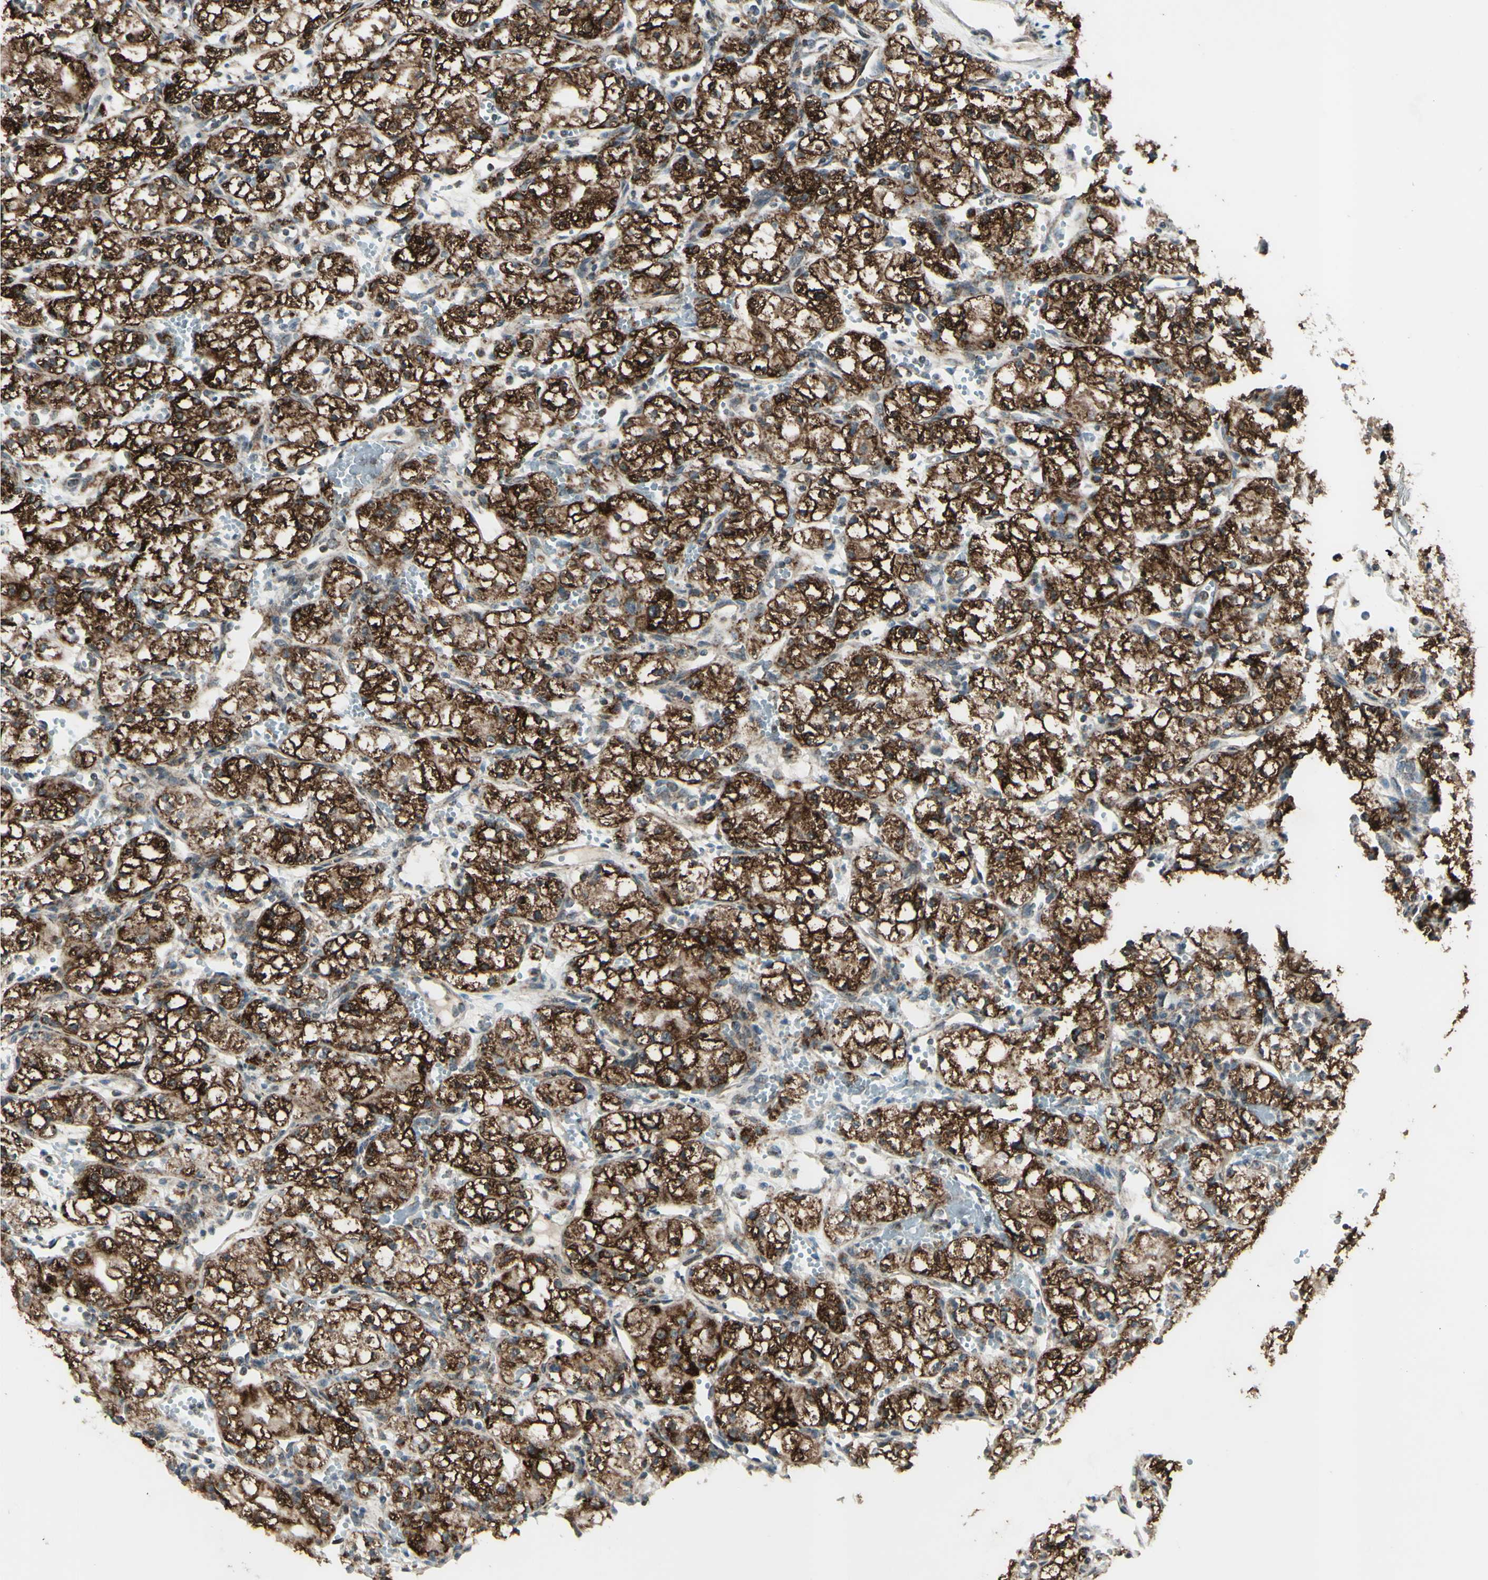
{"staining": {"intensity": "strong", "quantity": ">75%", "location": "cytoplasmic/membranous"}, "tissue": "renal cancer", "cell_type": "Tumor cells", "image_type": "cancer", "snomed": [{"axis": "morphology", "description": "Normal tissue, NOS"}, {"axis": "morphology", "description": "Adenocarcinoma, NOS"}, {"axis": "topography", "description": "Kidney"}], "caption": "Adenocarcinoma (renal) tissue reveals strong cytoplasmic/membranous staining in about >75% of tumor cells, visualized by immunohistochemistry.", "gene": "DHRS3", "patient": {"sex": "male", "age": 59}}